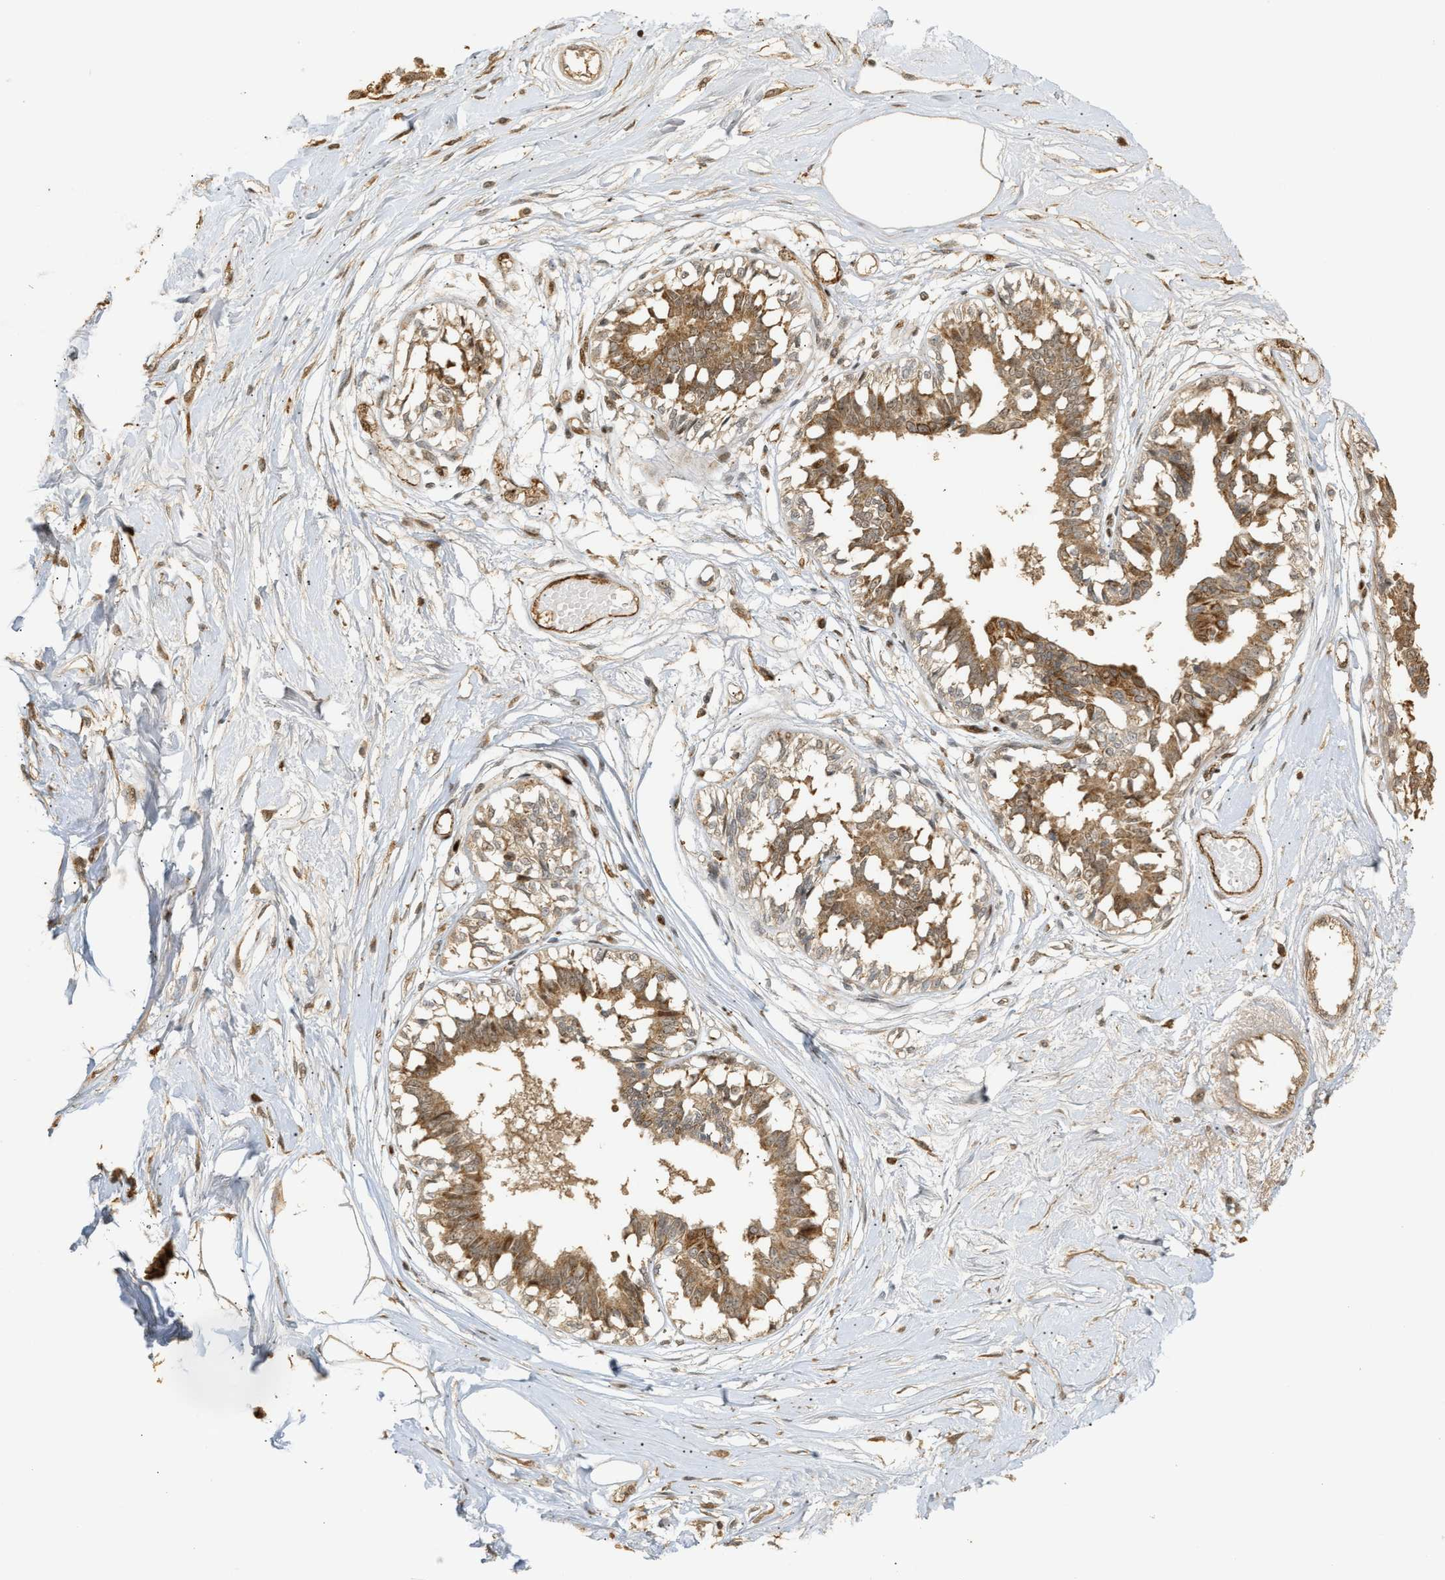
{"staining": {"intensity": "moderate", "quantity": "25%-75%", "location": "cytoplasmic/membranous,nuclear"}, "tissue": "breast", "cell_type": "Glandular cells", "image_type": "normal", "snomed": [{"axis": "morphology", "description": "Normal tissue, NOS"}, {"axis": "topography", "description": "Breast"}], "caption": "This photomicrograph displays immunohistochemistry staining of unremarkable human breast, with medium moderate cytoplasmic/membranous,nuclear expression in about 25%-75% of glandular cells.", "gene": "ZFAND5", "patient": {"sex": "female", "age": 45}}